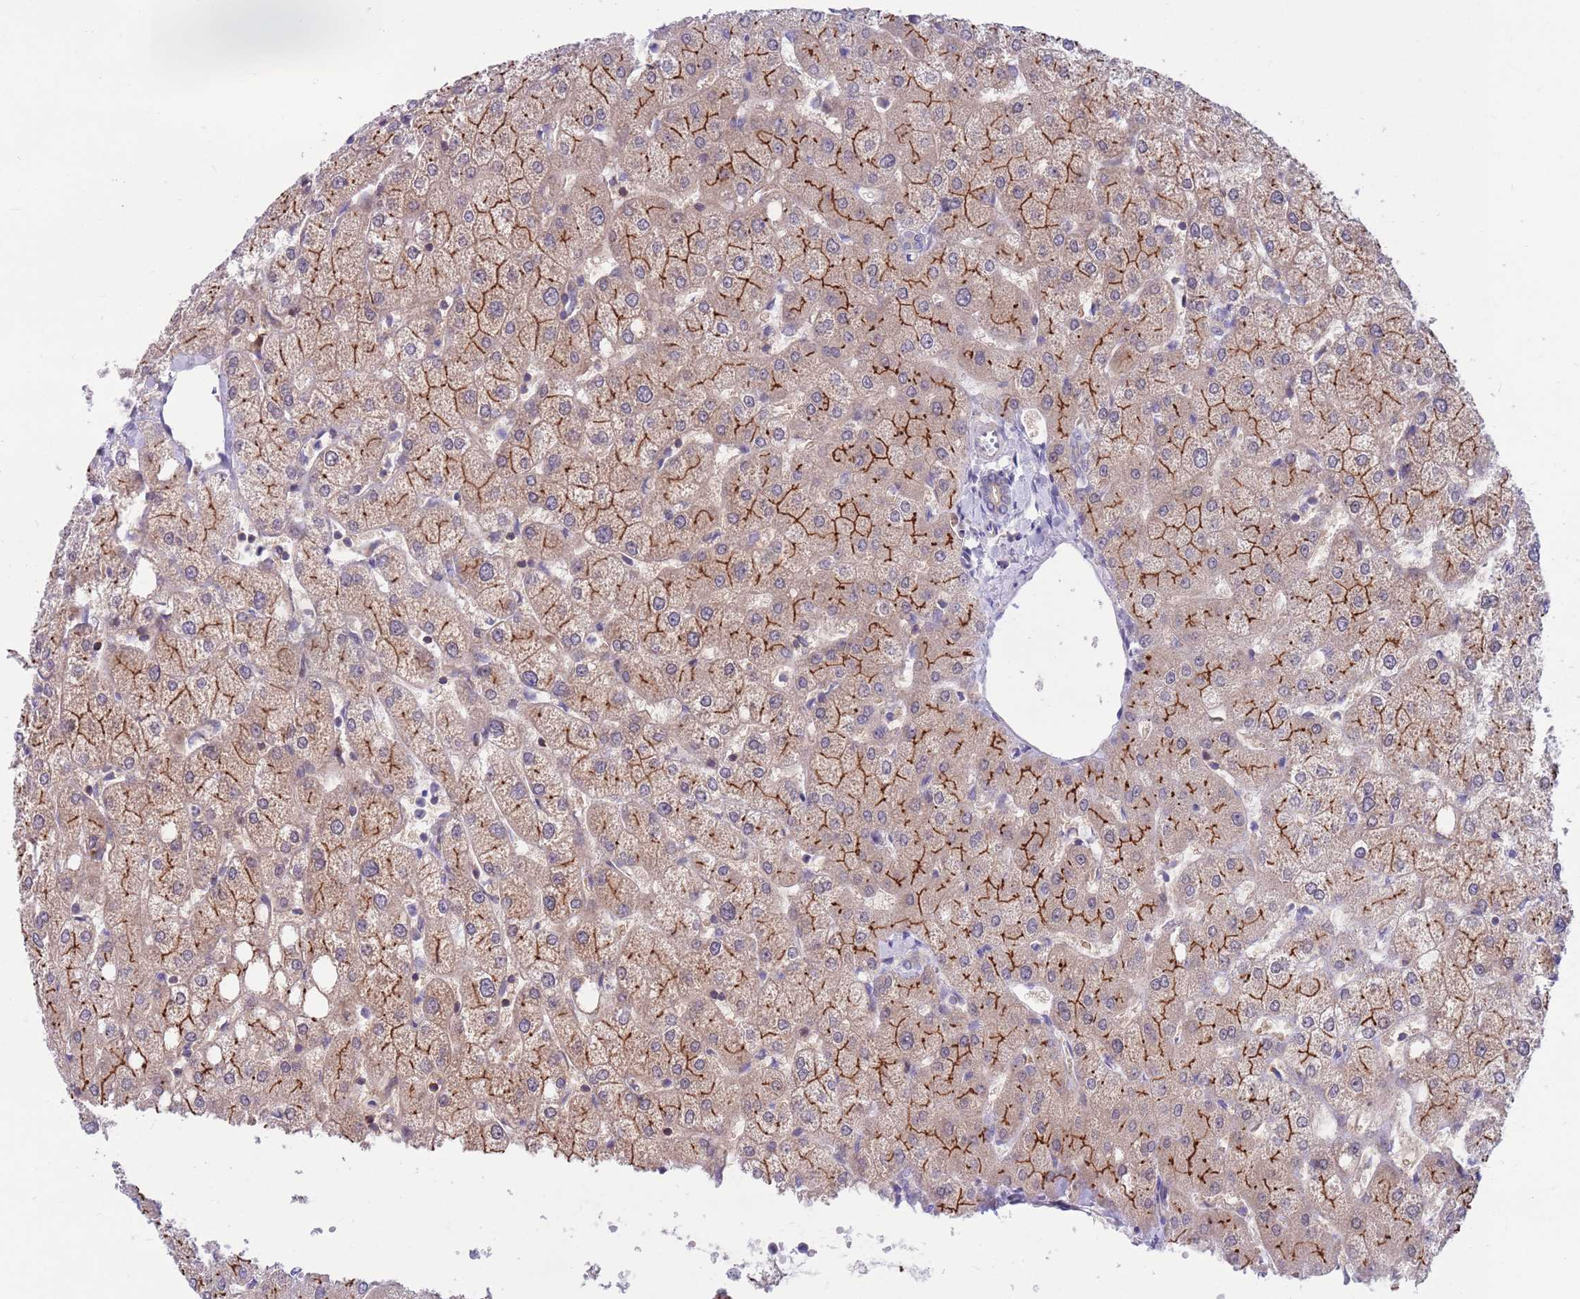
{"staining": {"intensity": "weak", "quantity": "<25%", "location": "cytoplasmic/membranous"}, "tissue": "liver", "cell_type": "Cholangiocytes", "image_type": "normal", "snomed": [{"axis": "morphology", "description": "Normal tissue, NOS"}, {"axis": "topography", "description": "Liver"}], "caption": "Liver stained for a protein using immunohistochemistry (IHC) displays no expression cholangiocytes.", "gene": "KLHL29", "patient": {"sex": "female", "age": 54}}